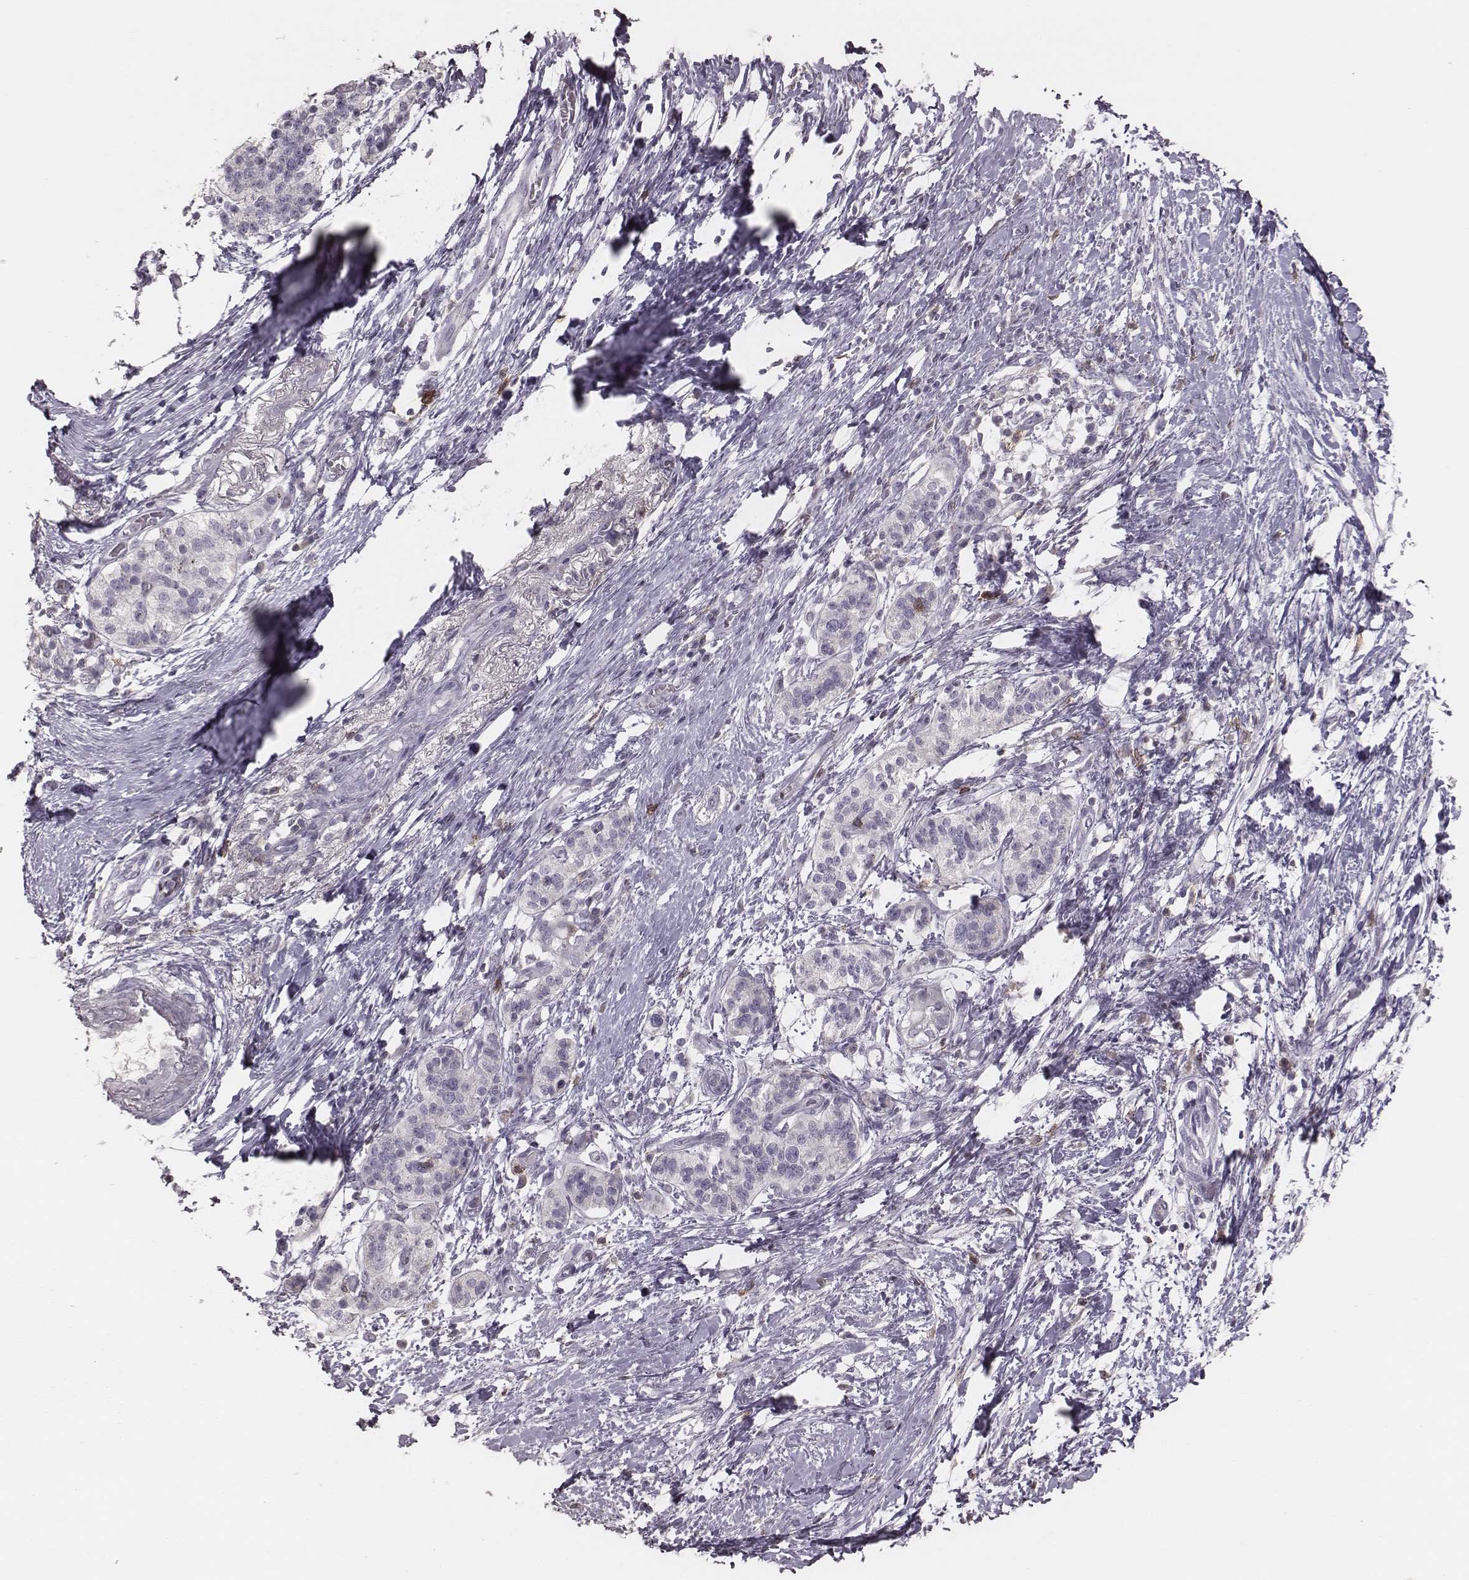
{"staining": {"intensity": "negative", "quantity": "none", "location": "none"}, "tissue": "pancreatic cancer", "cell_type": "Tumor cells", "image_type": "cancer", "snomed": [{"axis": "morphology", "description": "Adenocarcinoma, NOS"}, {"axis": "topography", "description": "Pancreas"}], "caption": "Immunohistochemistry (IHC) of pancreatic cancer (adenocarcinoma) demonstrates no expression in tumor cells.", "gene": "PDCD1", "patient": {"sex": "female", "age": 72}}